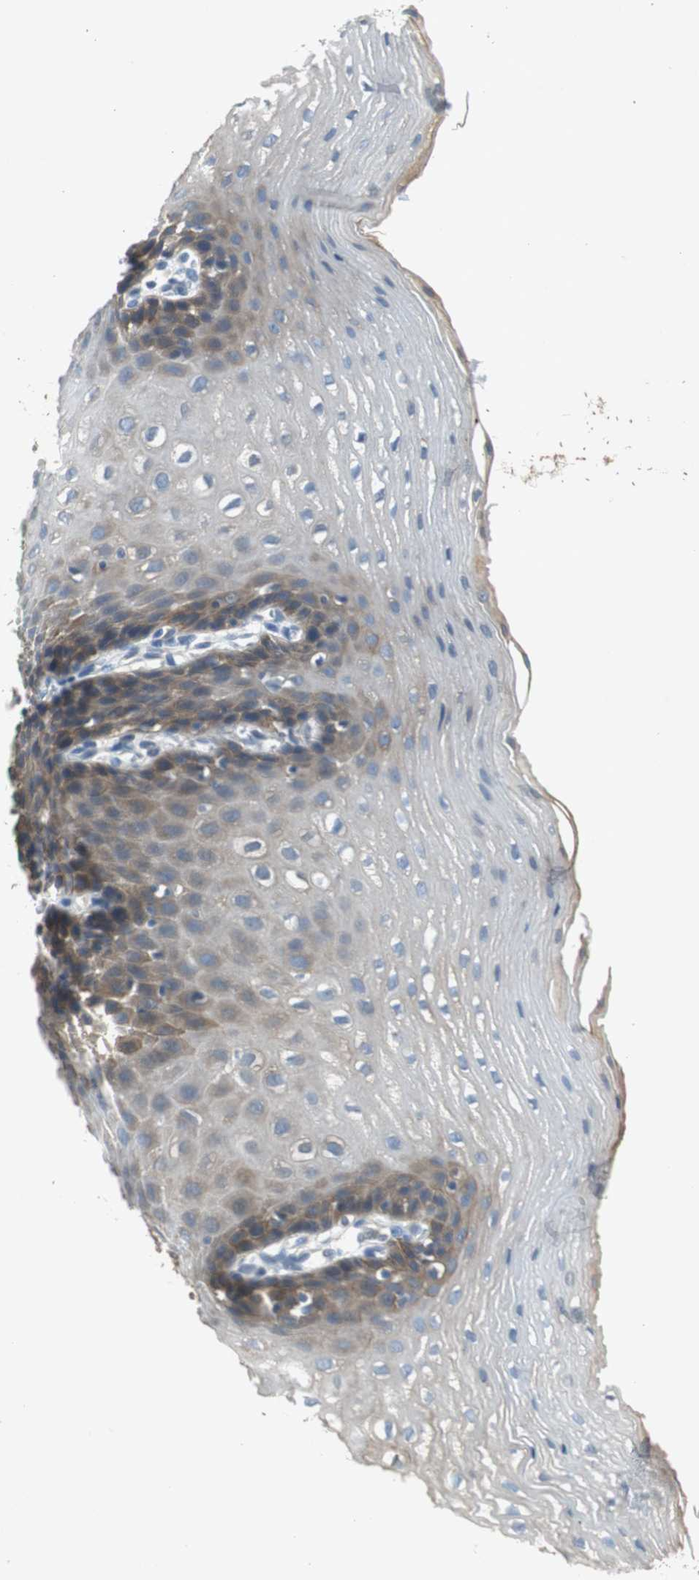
{"staining": {"intensity": "moderate", "quantity": "<25%", "location": "cytoplasmic/membranous"}, "tissue": "esophagus", "cell_type": "Squamous epithelial cells", "image_type": "normal", "snomed": [{"axis": "morphology", "description": "Normal tissue, NOS"}, {"axis": "topography", "description": "Esophagus"}], "caption": "Immunohistochemistry image of normal esophagus: esophagus stained using immunohistochemistry reveals low levels of moderate protein expression localized specifically in the cytoplasmic/membranous of squamous epithelial cells, appearing as a cytoplasmic/membranous brown color.", "gene": "GLCCI1", "patient": {"sex": "male", "age": 48}}